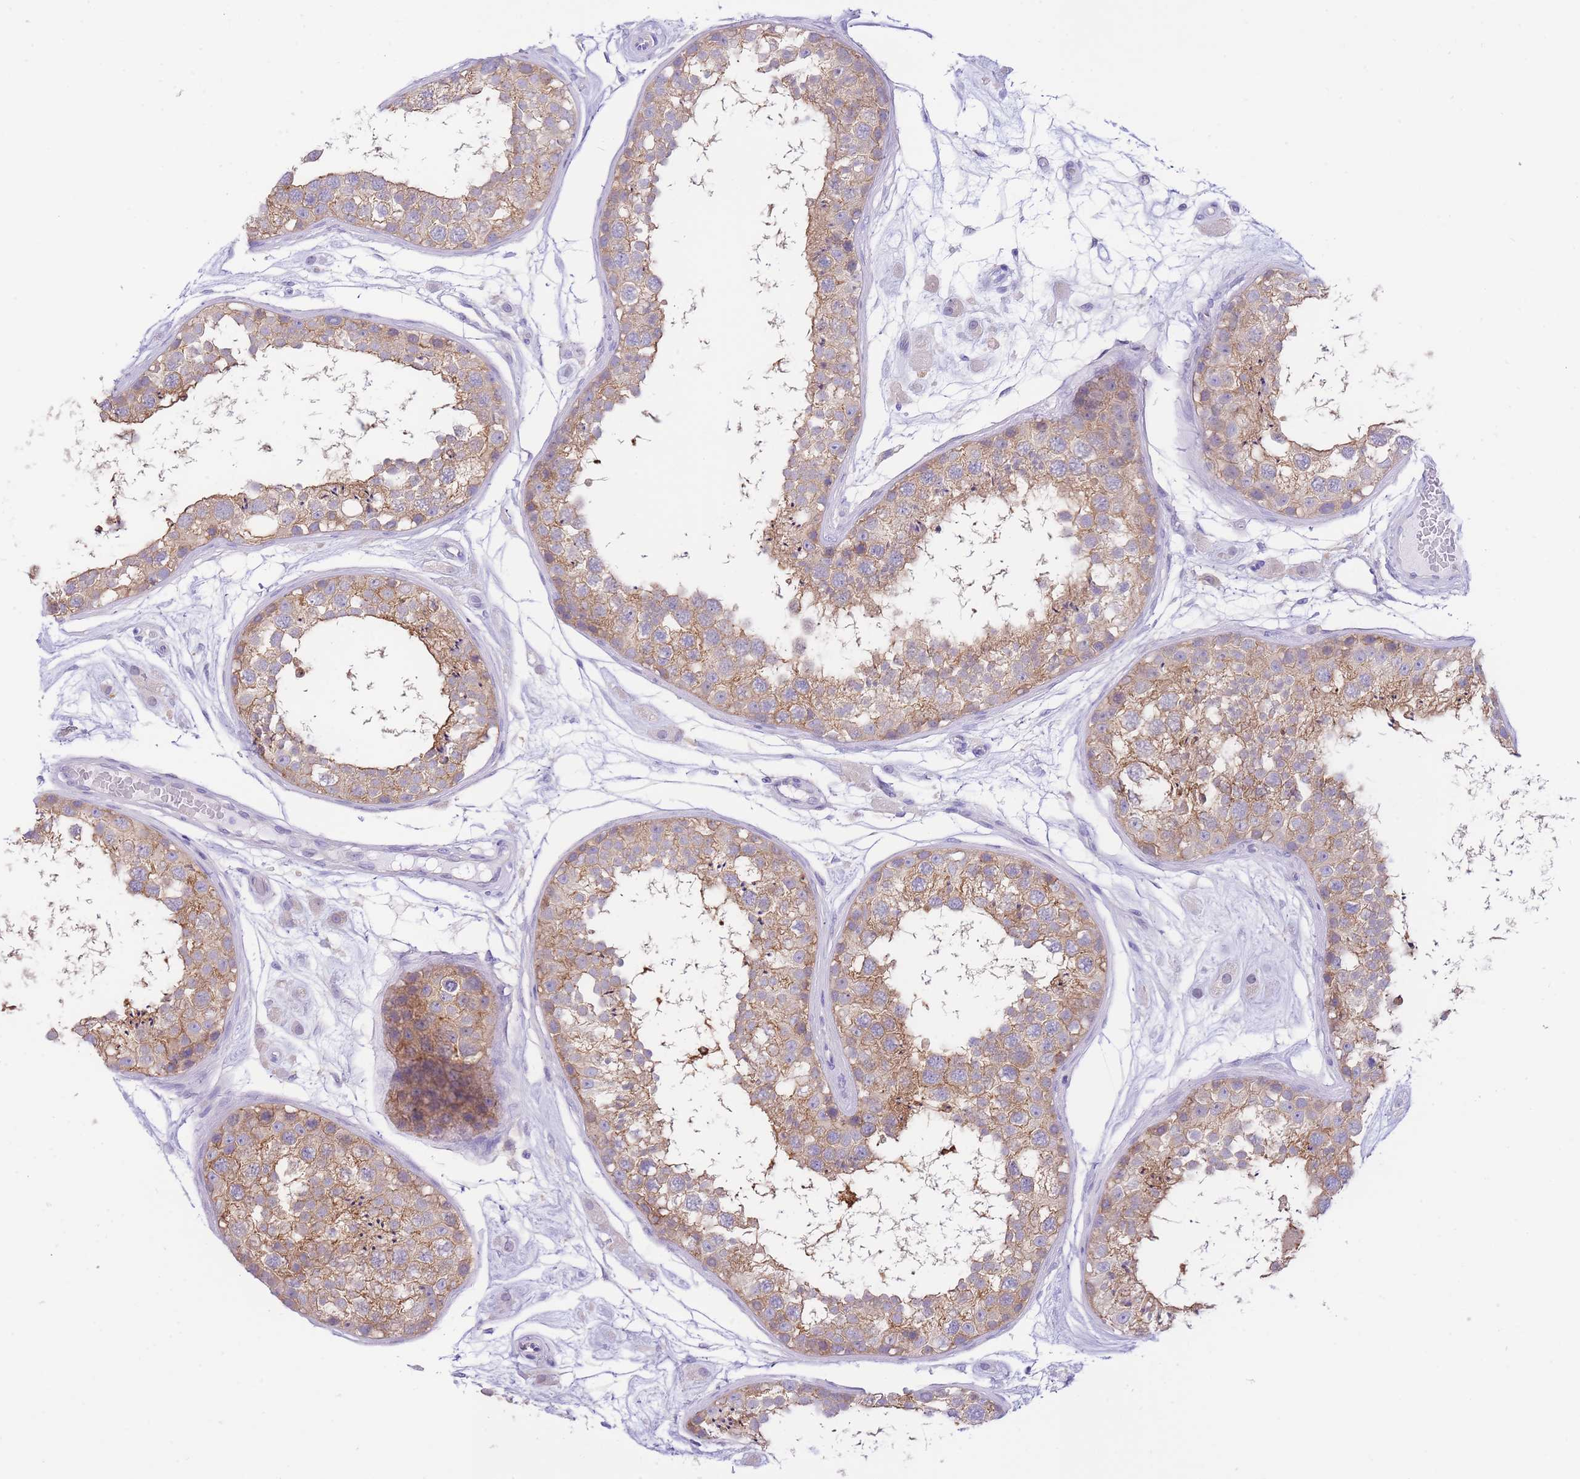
{"staining": {"intensity": "moderate", "quantity": ">75%", "location": "cytoplasmic/membranous"}, "tissue": "testis", "cell_type": "Cells in seminiferous ducts", "image_type": "normal", "snomed": [{"axis": "morphology", "description": "Normal tissue, NOS"}, {"axis": "topography", "description": "Testis"}], "caption": "IHC image of normal testis: testis stained using IHC demonstrates medium levels of moderate protein expression localized specifically in the cytoplasmic/membranous of cells in seminiferous ducts, appearing as a cytoplasmic/membranous brown color.", "gene": "NAMPT", "patient": {"sex": "male", "age": 25}}